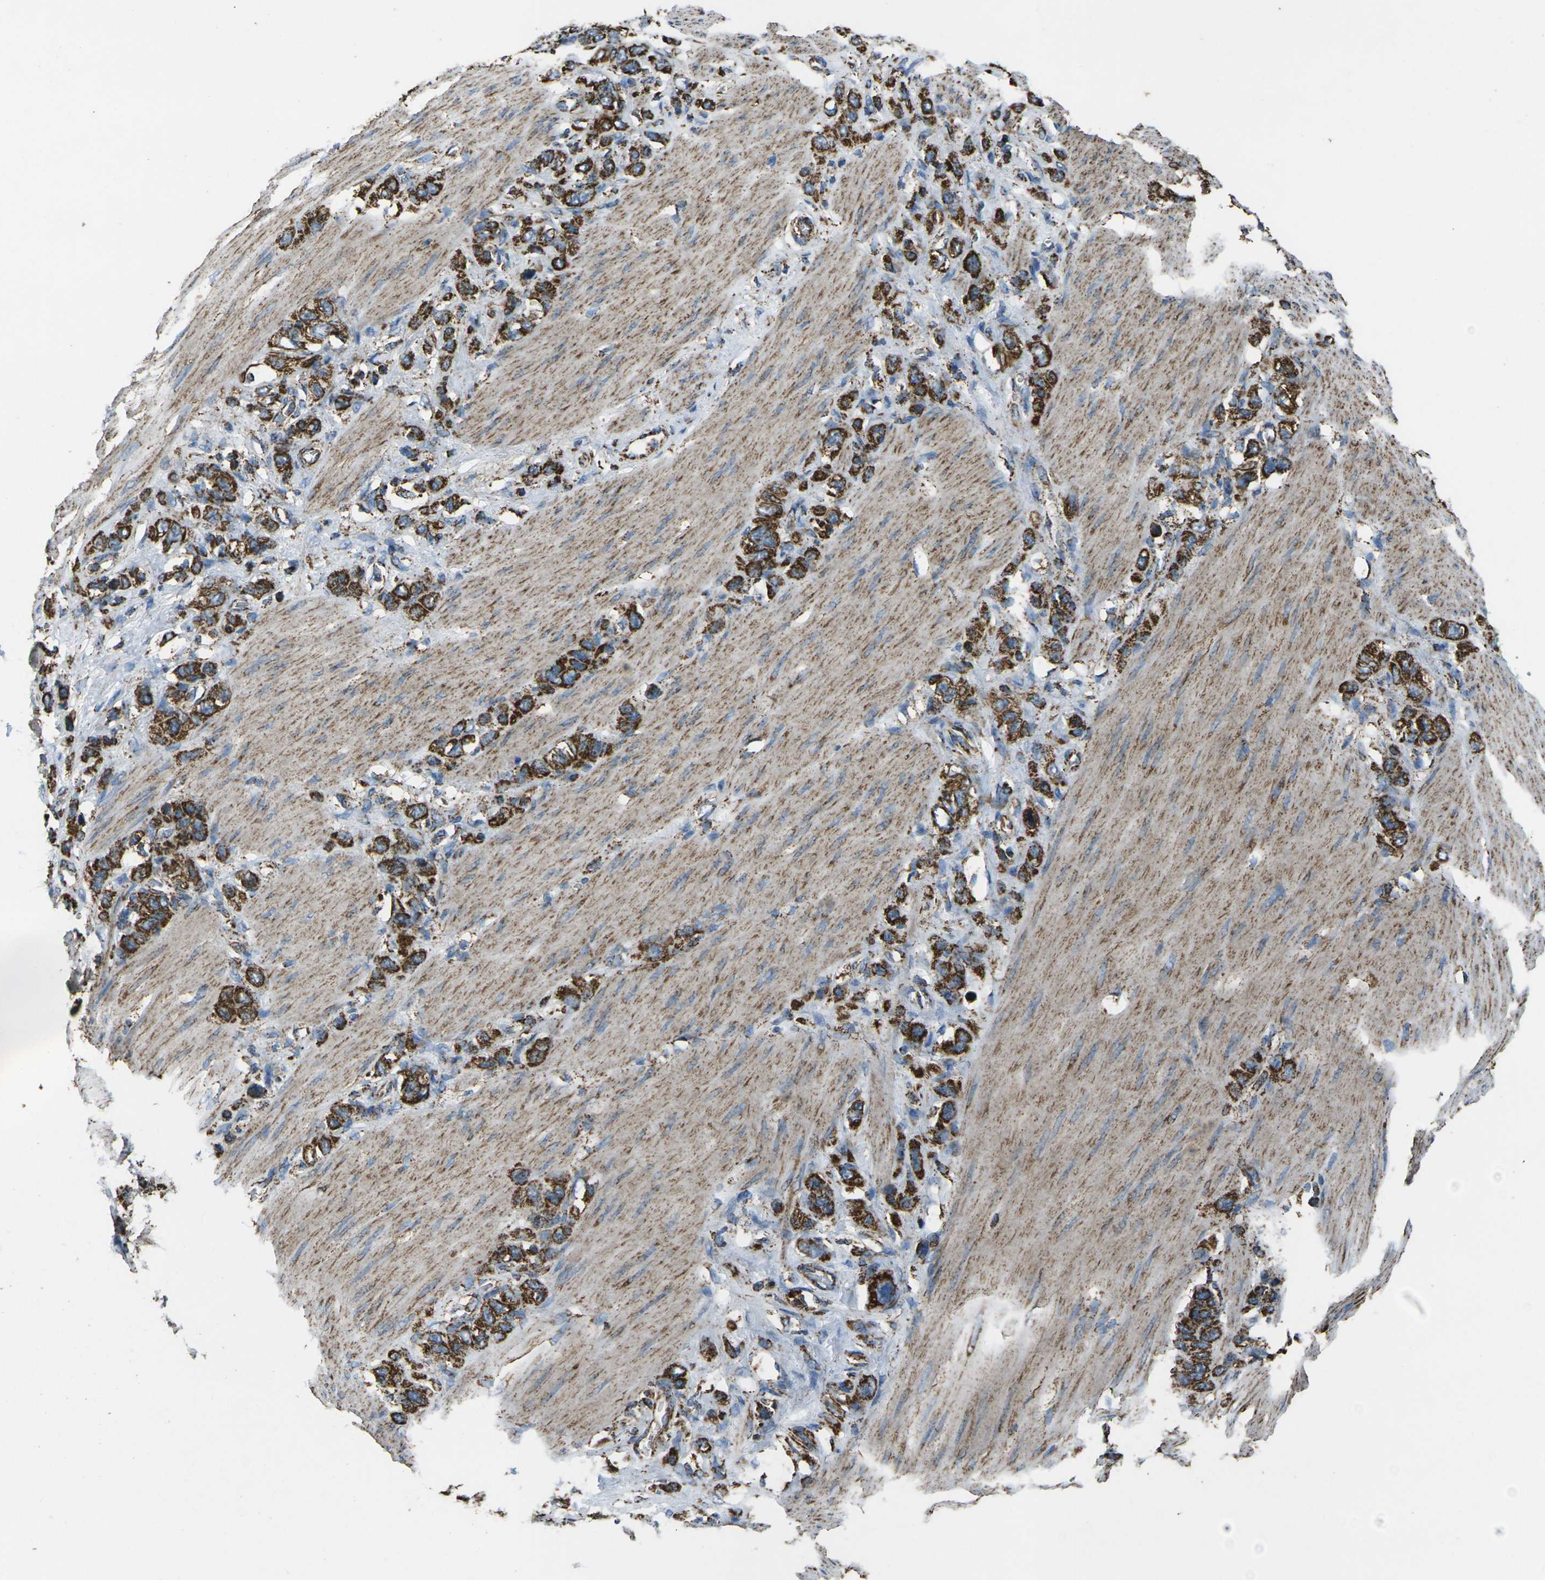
{"staining": {"intensity": "strong", "quantity": ">75%", "location": "cytoplasmic/membranous"}, "tissue": "stomach cancer", "cell_type": "Tumor cells", "image_type": "cancer", "snomed": [{"axis": "morphology", "description": "Adenocarcinoma, NOS"}, {"axis": "morphology", "description": "Adenocarcinoma, High grade"}, {"axis": "topography", "description": "Stomach, upper"}, {"axis": "topography", "description": "Stomach, lower"}], "caption": "The histopathology image shows staining of stomach cancer, revealing strong cytoplasmic/membranous protein positivity (brown color) within tumor cells.", "gene": "KLHL5", "patient": {"sex": "female", "age": 65}}